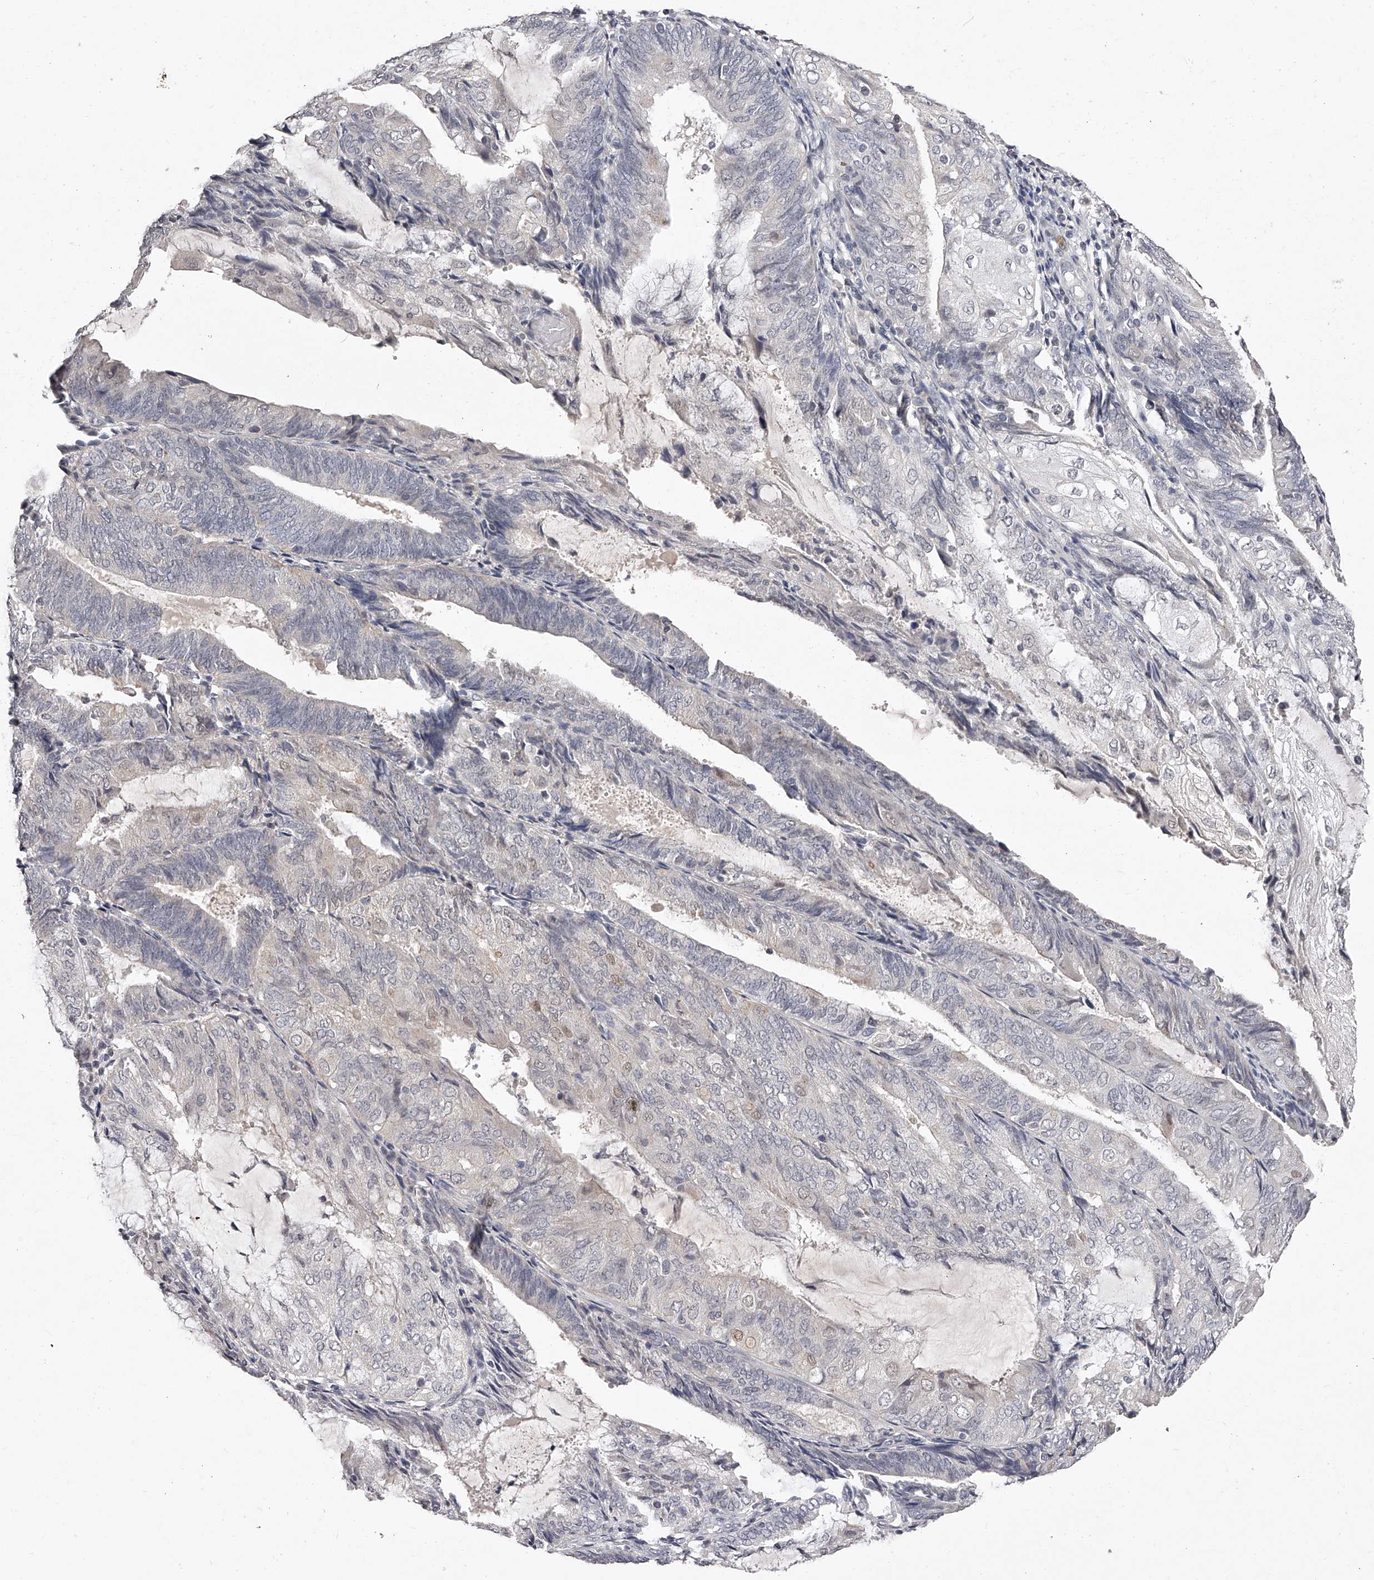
{"staining": {"intensity": "negative", "quantity": "none", "location": "none"}, "tissue": "endometrial cancer", "cell_type": "Tumor cells", "image_type": "cancer", "snomed": [{"axis": "morphology", "description": "Adenocarcinoma, NOS"}, {"axis": "topography", "description": "Endometrium"}], "caption": "Immunohistochemistry (IHC) photomicrograph of human adenocarcinoma (endometrial) stained for a protein (brown), which exhibits no expression in tumor cells. Nuclei are stained in blue.", "gene": "NT5DC1", "patient": {"sex": "female", "age": 81}}